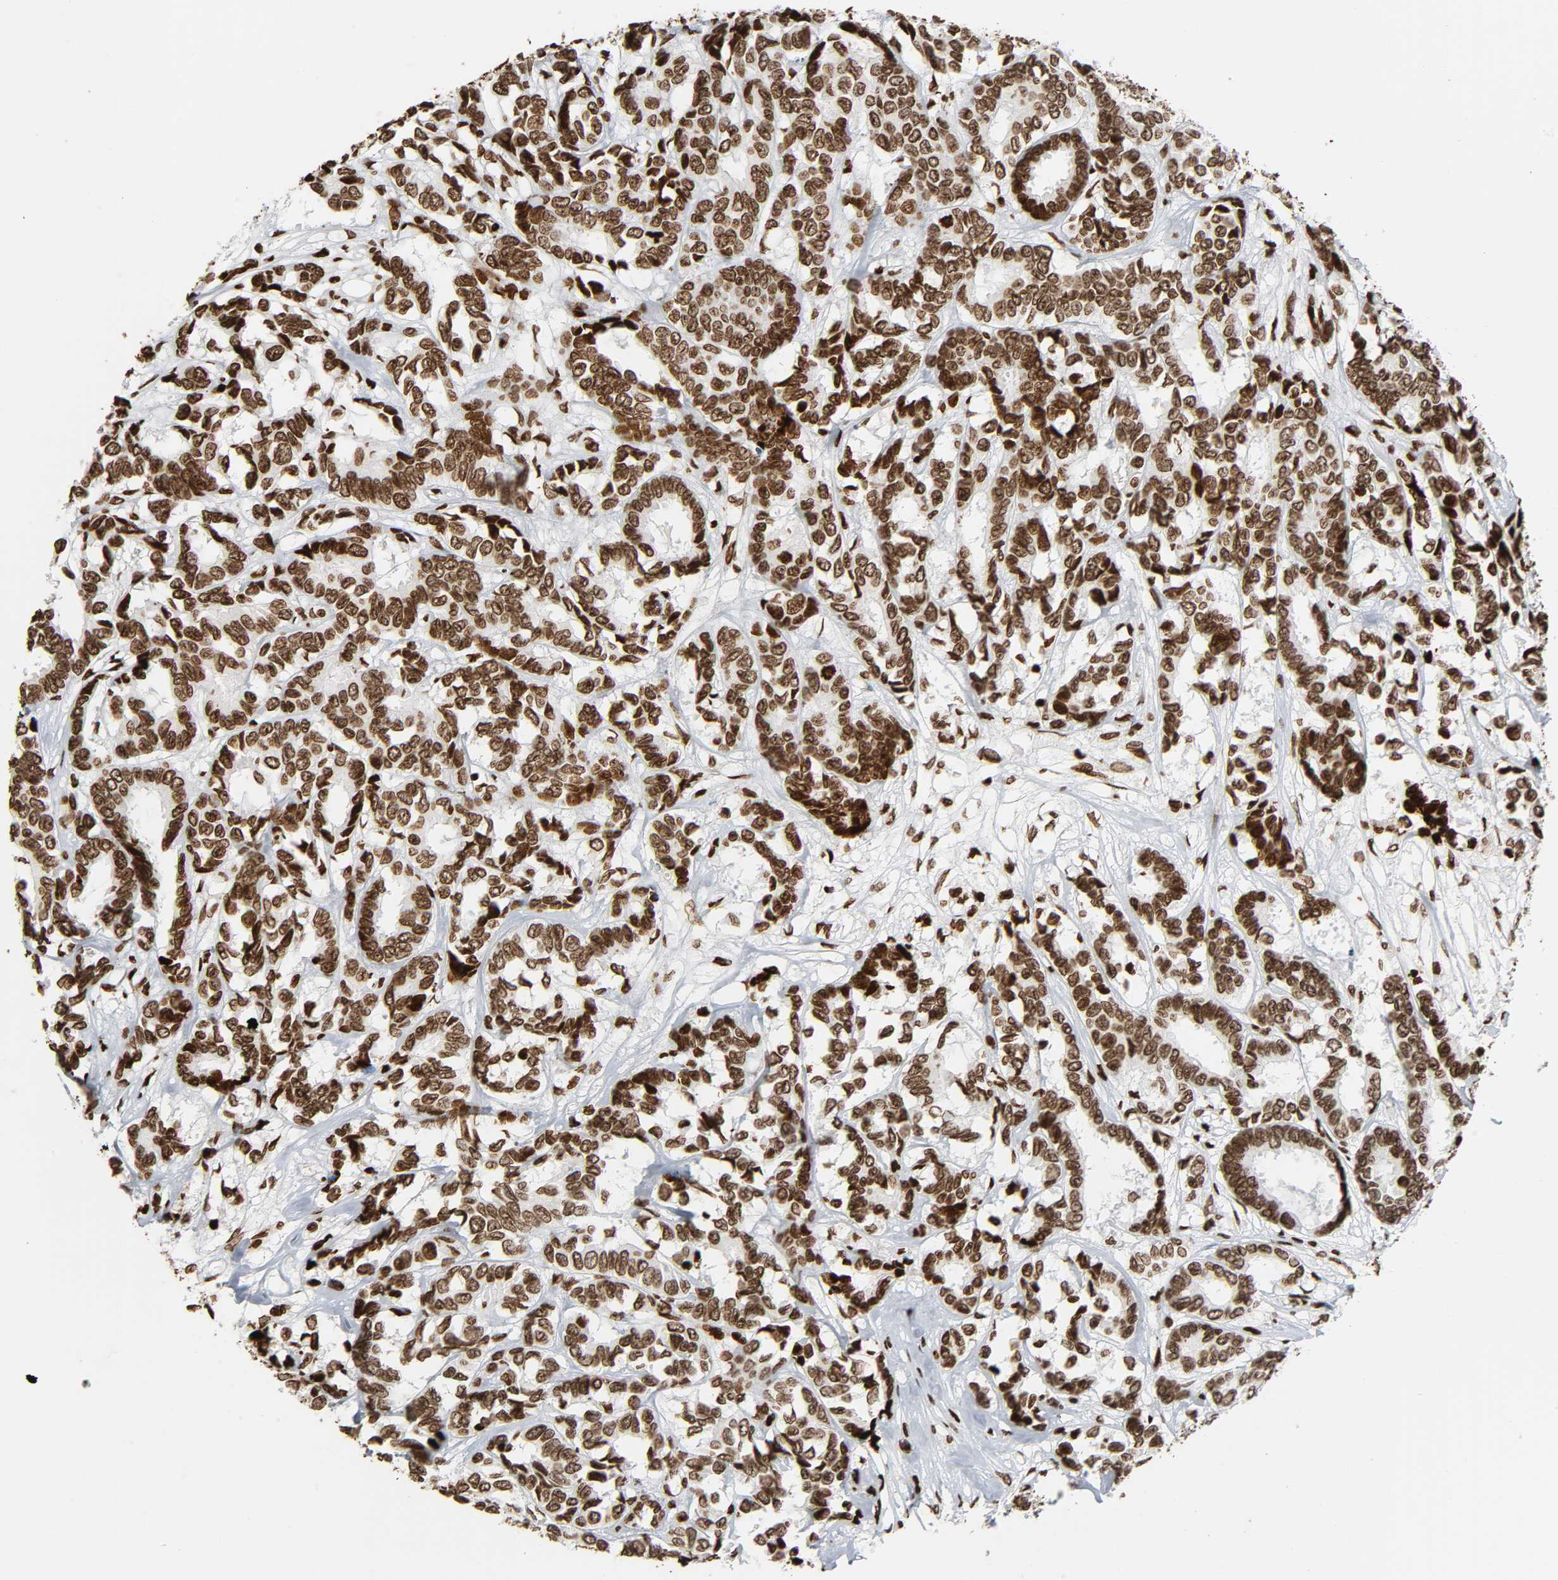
{"staining": {"intensity": "moderate", "quantity": ">75%", "location": "nuclear"}, "tissue": "breast cancer", "cell_type": "Tumor cells", "image_type": "cancer", "snomed": [{"axis": "morphology", "description": "Duct carcinoma"}, {"axis": "topography", "description": "Breast"}], "caption": "Breast infiltrating ductal carcinoma stained for a protein reveals moderate nuclear positivity in tumor cells.", "gene": "RXRA", "patient": {"sex": "female", "age": 87}}